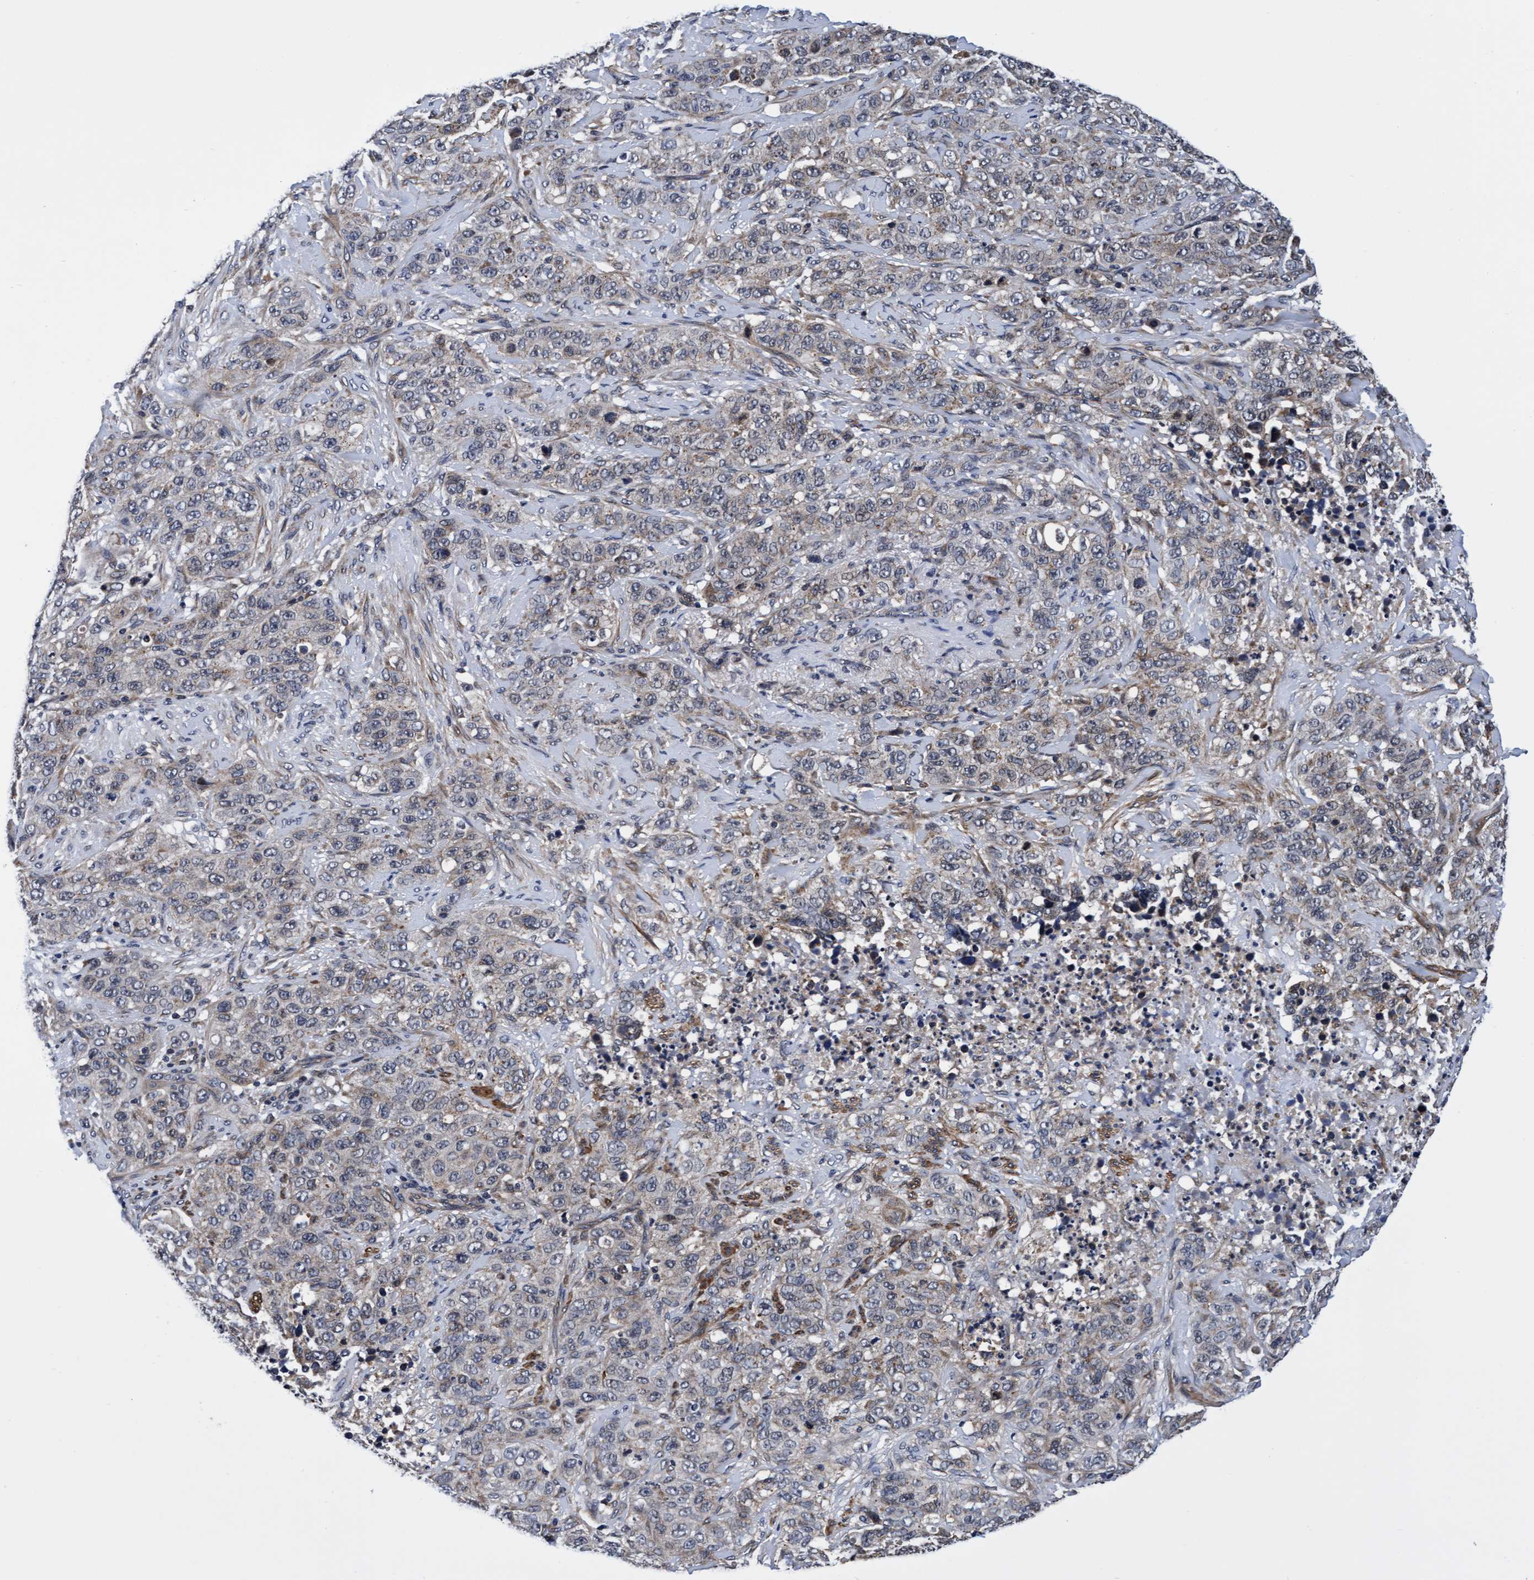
{"staining": {"intensity": "weak", "quantity": "25%-75%", "location": "cytoplasmic/membranous"}, "tissue": "stomach cancer", "cell_type": "Tumor cells", "image_type": "cancer", "snomed": [{"axis": "morphology", "description": "Adenocarcinoma, NOS"}, {"axis": "topography", "description": "Stomach"}], "caption": "Stomach cancer stained with a protein marker displays weak staining in tumor cells.", "gene": "EFCAB13", "patient": {"sex": "male", "age": 48}}